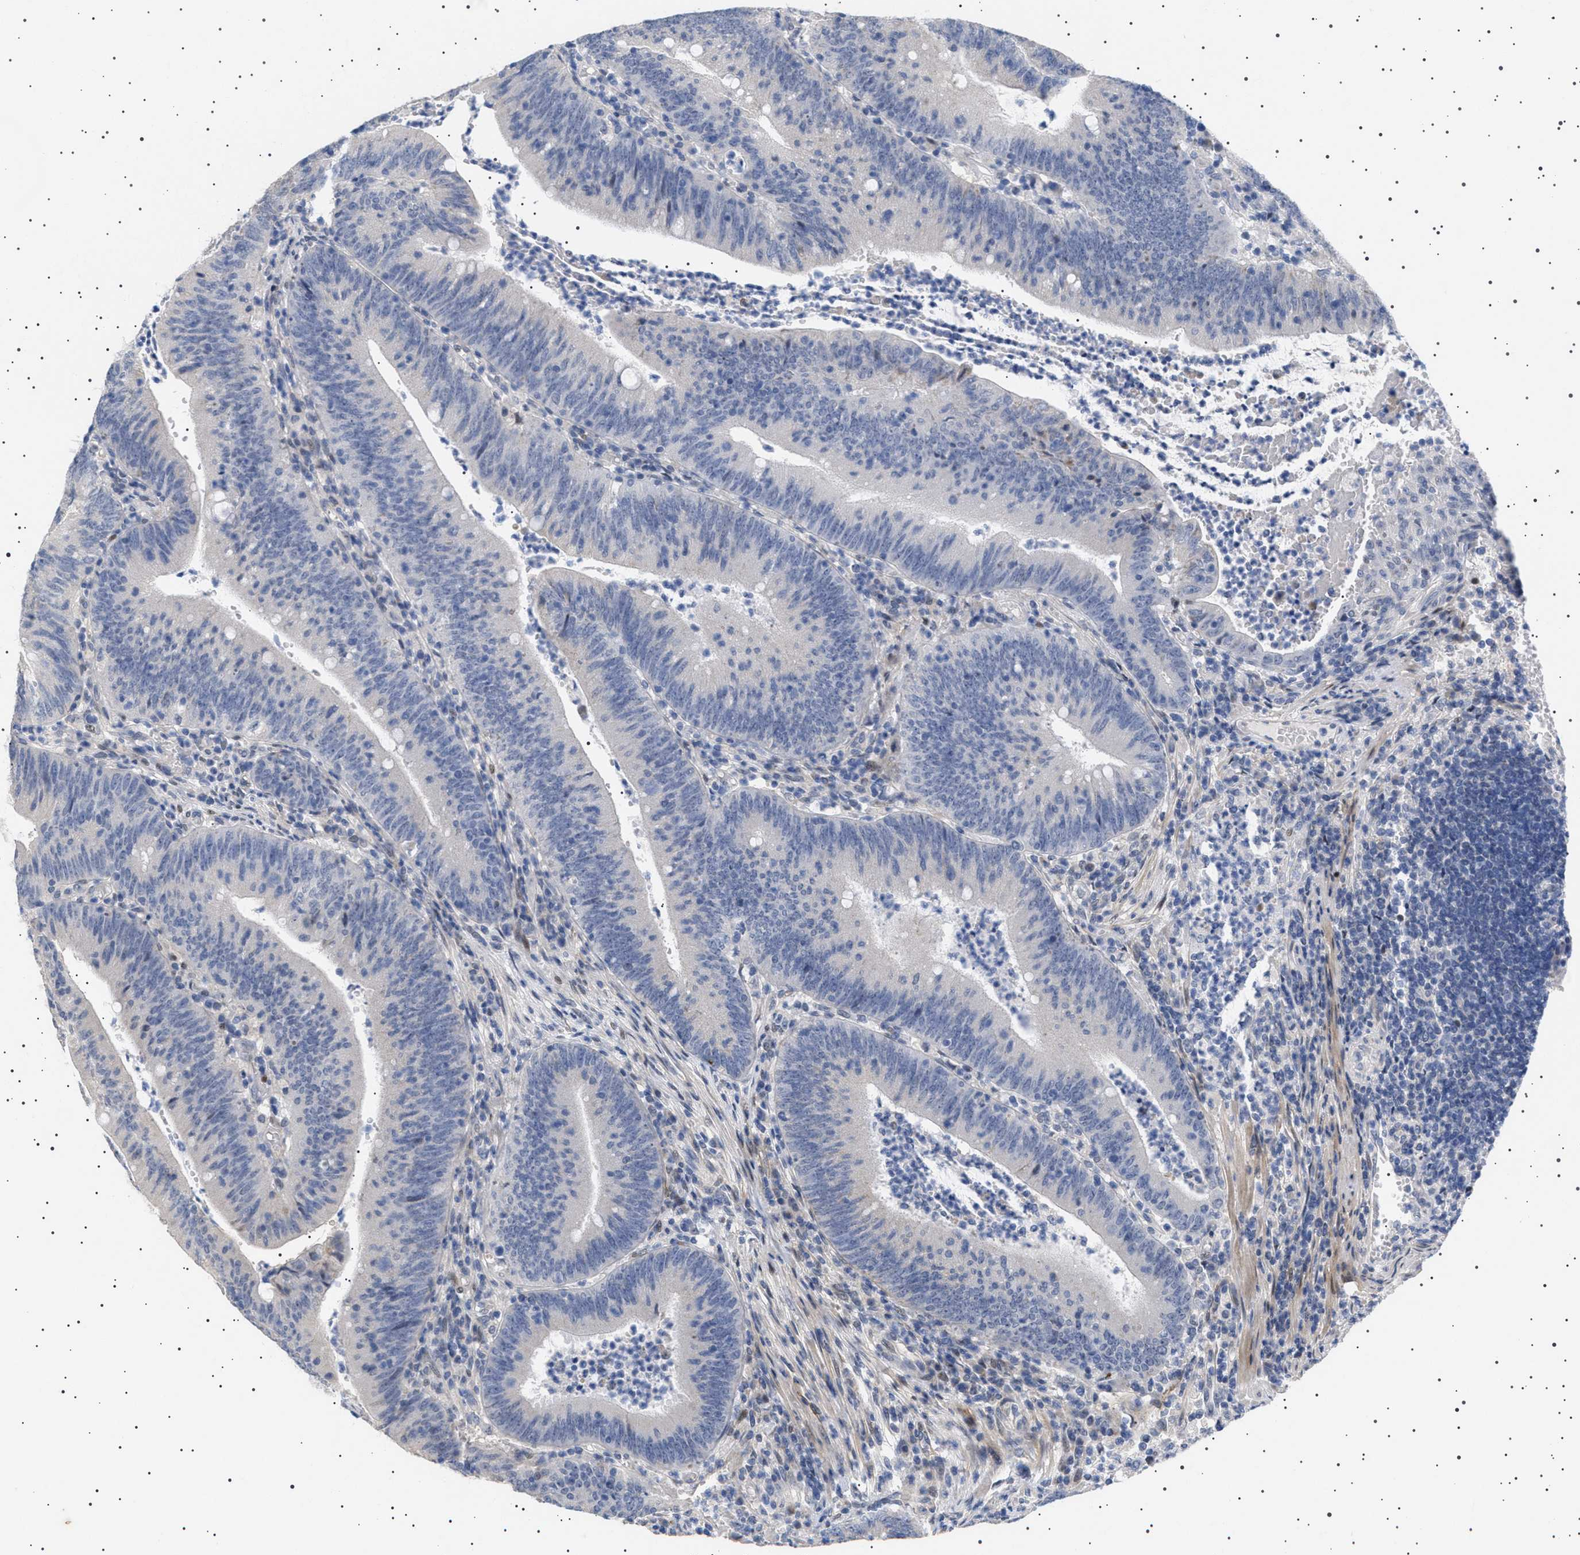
{"staining": {"intensity": "negative", "quantity": "none", "location": "none"}, "tissue": "colorectal cancer", "cell_type": "Tumor cells", "image_type": "cancer", "snomed": [{"axis": "morphology", "description": "Normal tissue, NOS"}, {"axis": "morphology", "description": "Adenocarcinoma, NOS"}, {"axis": "topography", "description": "Rectum"}], "caption": "Immunohistochemistry (IHC) image of adenocarcinoma (colorectal) stained for a protein (brown), which demonstrates no positivity in tumor cells.", "gene": "HTR1A", "patient": {"sex": "female", "age": 66}}